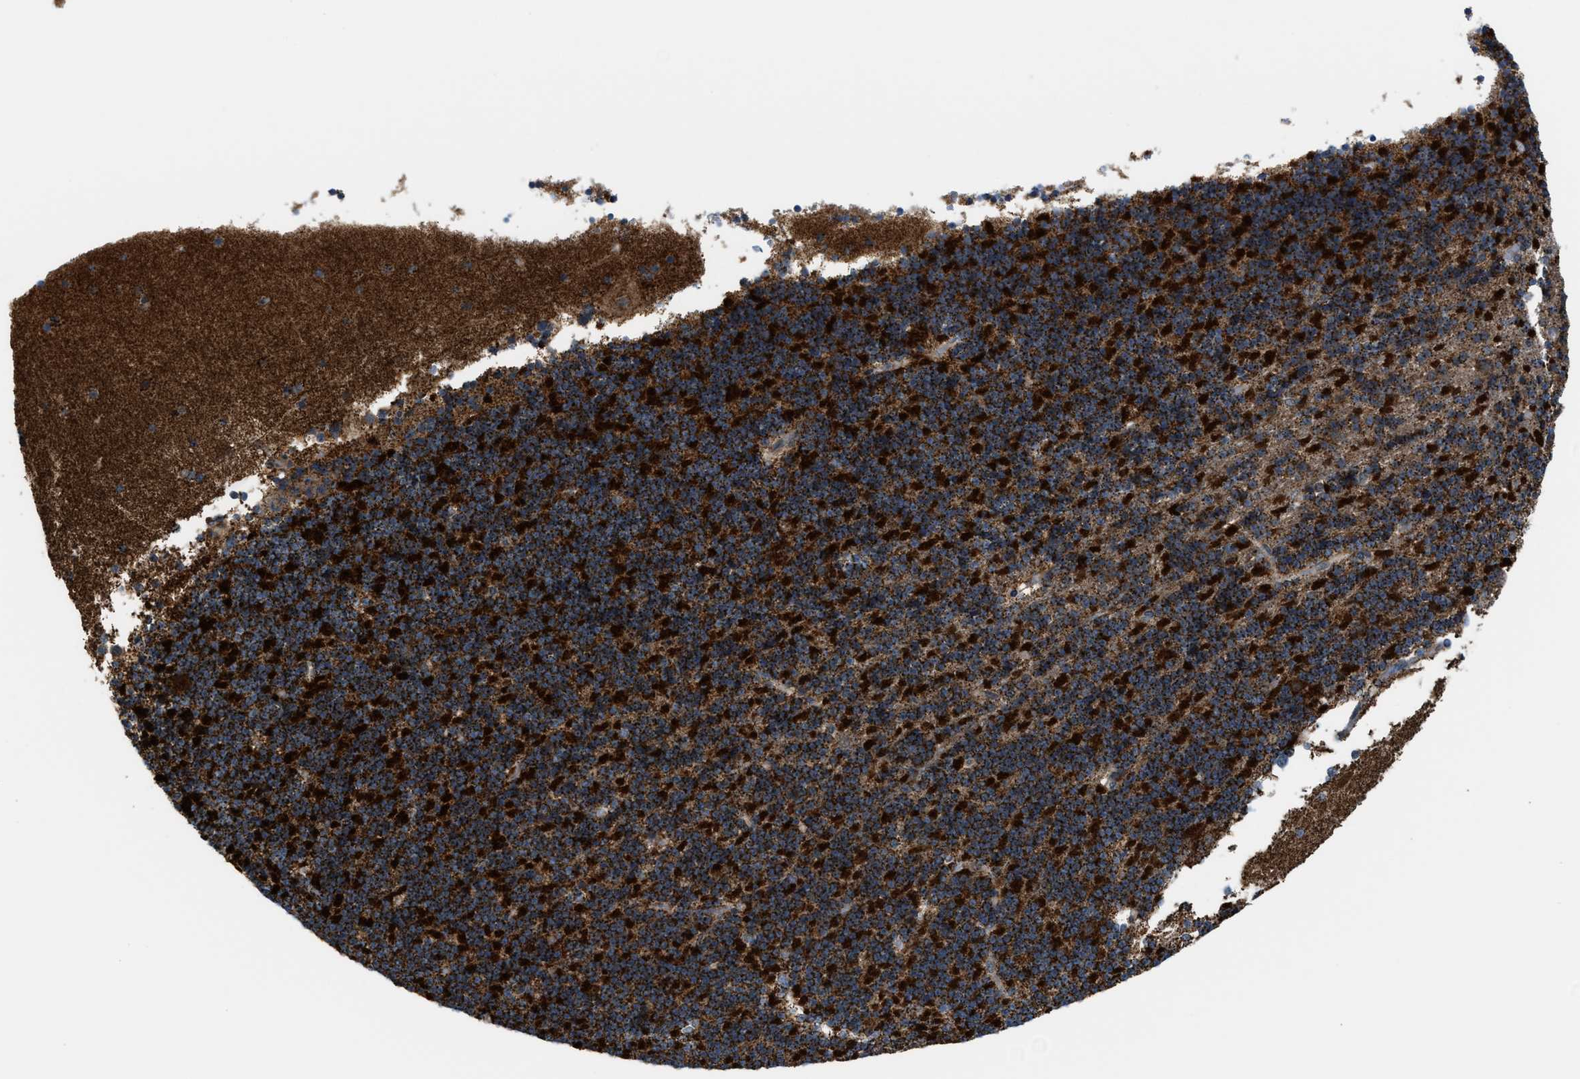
{"staining": {"intensity": "strong", "quantity": "25%-75%", "location": "cytoplasmic/membranous"}, "tissue": "cerebellum", "cell_type": "Cells in granular layer", "image_type": "normal", "snomed": [{"axis": "morphology", "description": "Normal tissue, NOS"}, {"axis": "topography", "description": "Cerebellum"}], "caption": "The immunohistochemical stain shows strong cytoplasmic/membranous expression in cells in granular layer of unremarkable cerebellum. Nuclei are stained in blue.", "gene": "PDCL", "patient": {"sex": "female", "age": 19}}